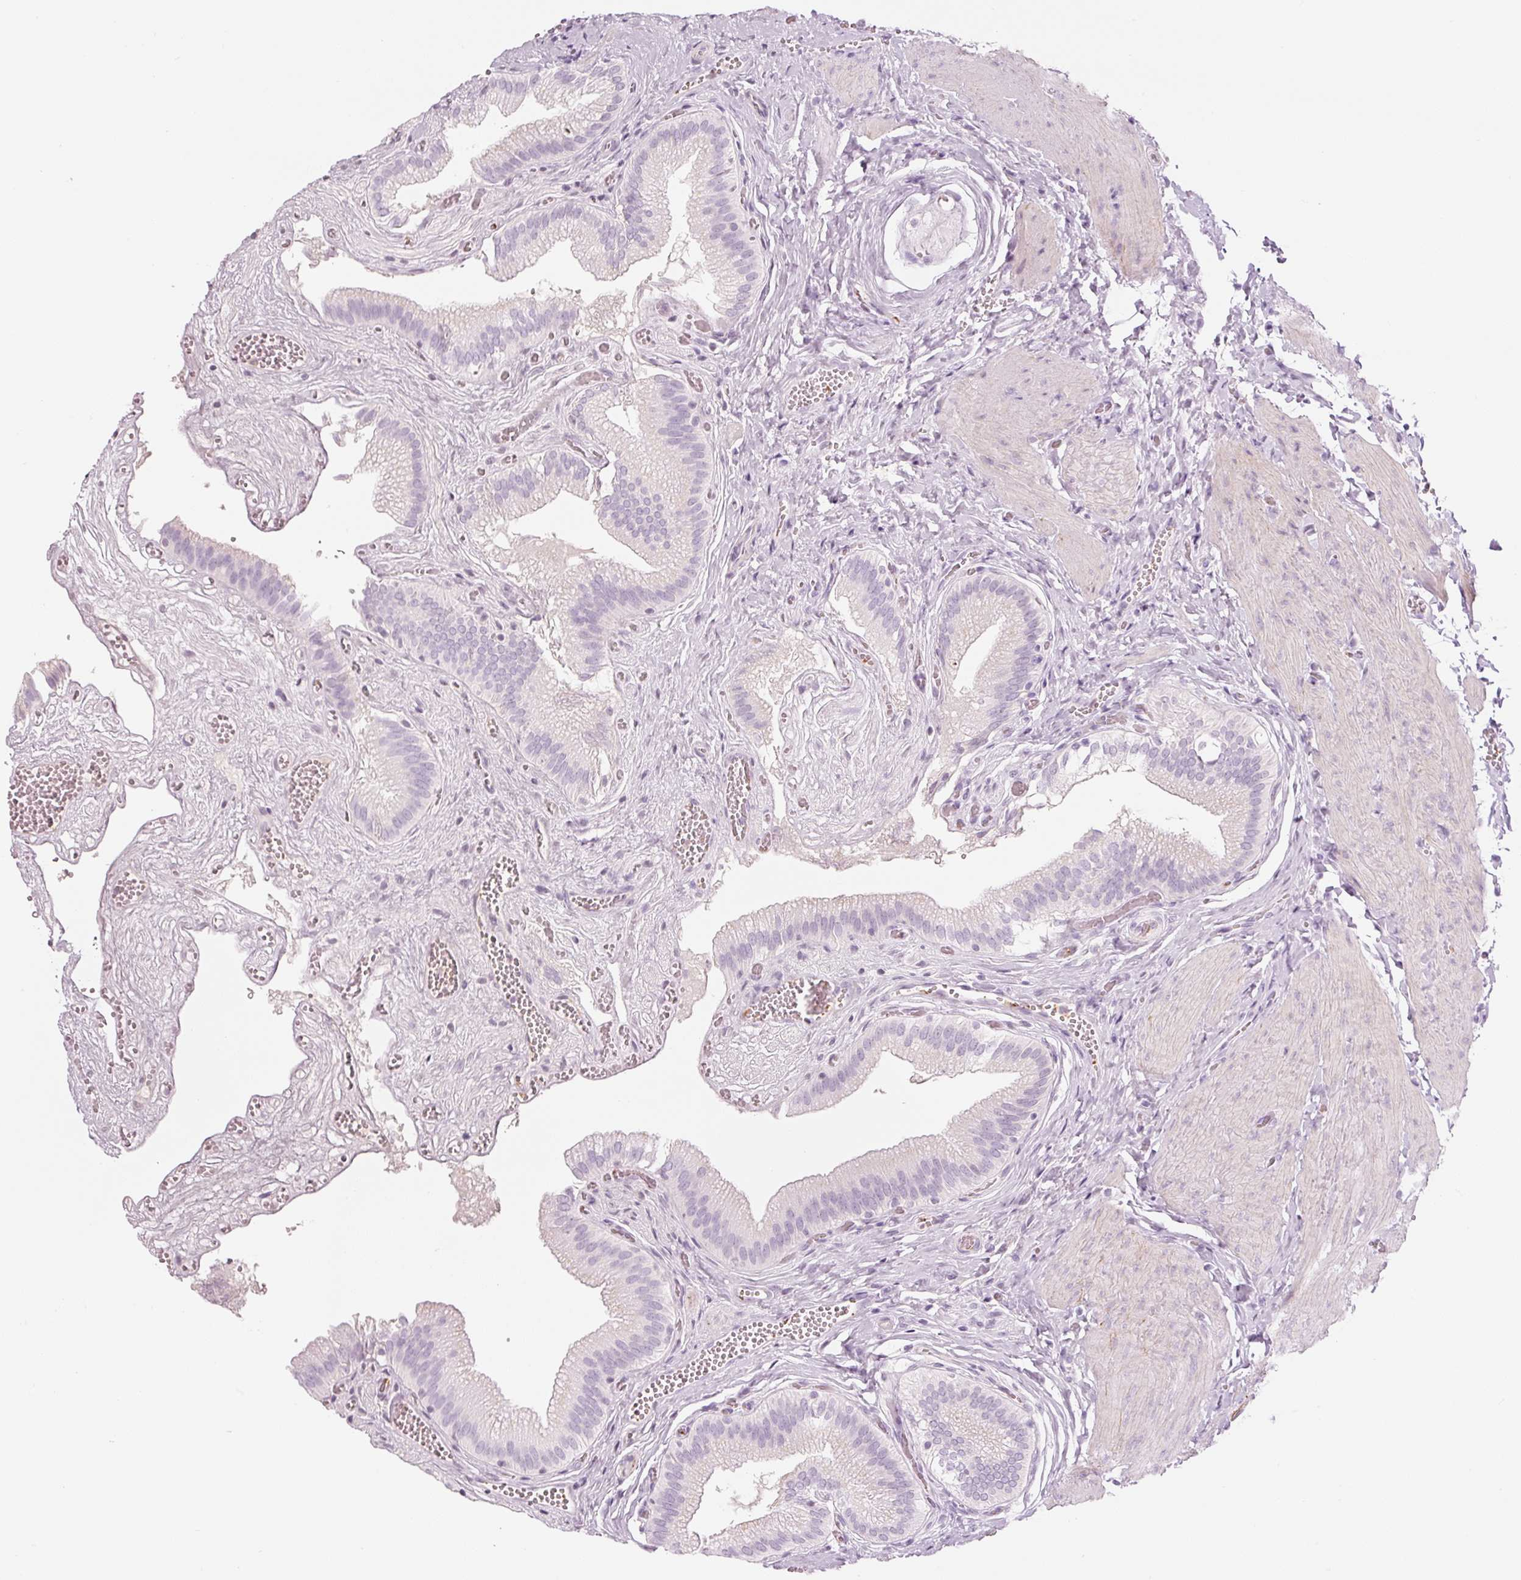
{"staining": {"intensity": "negative", "quantity": "none", "location": "none"}, "tissue": "gallbladder", "cell_type": "Glandular cells", "image_type": "normal", "snomed": [{"axis": "morphology", "description": "Normal tissue, NOS"}, {"axis": "topography", "description": "Gallbladder"}, {"axis": "topography", "description": "Peripheral nerve tissue"}], "caption": "Glandular cells show no significant protein expression in unremarkable gallbladder.", "gene": "LECT2", "patient": {"sex": "male", "age": 17}}